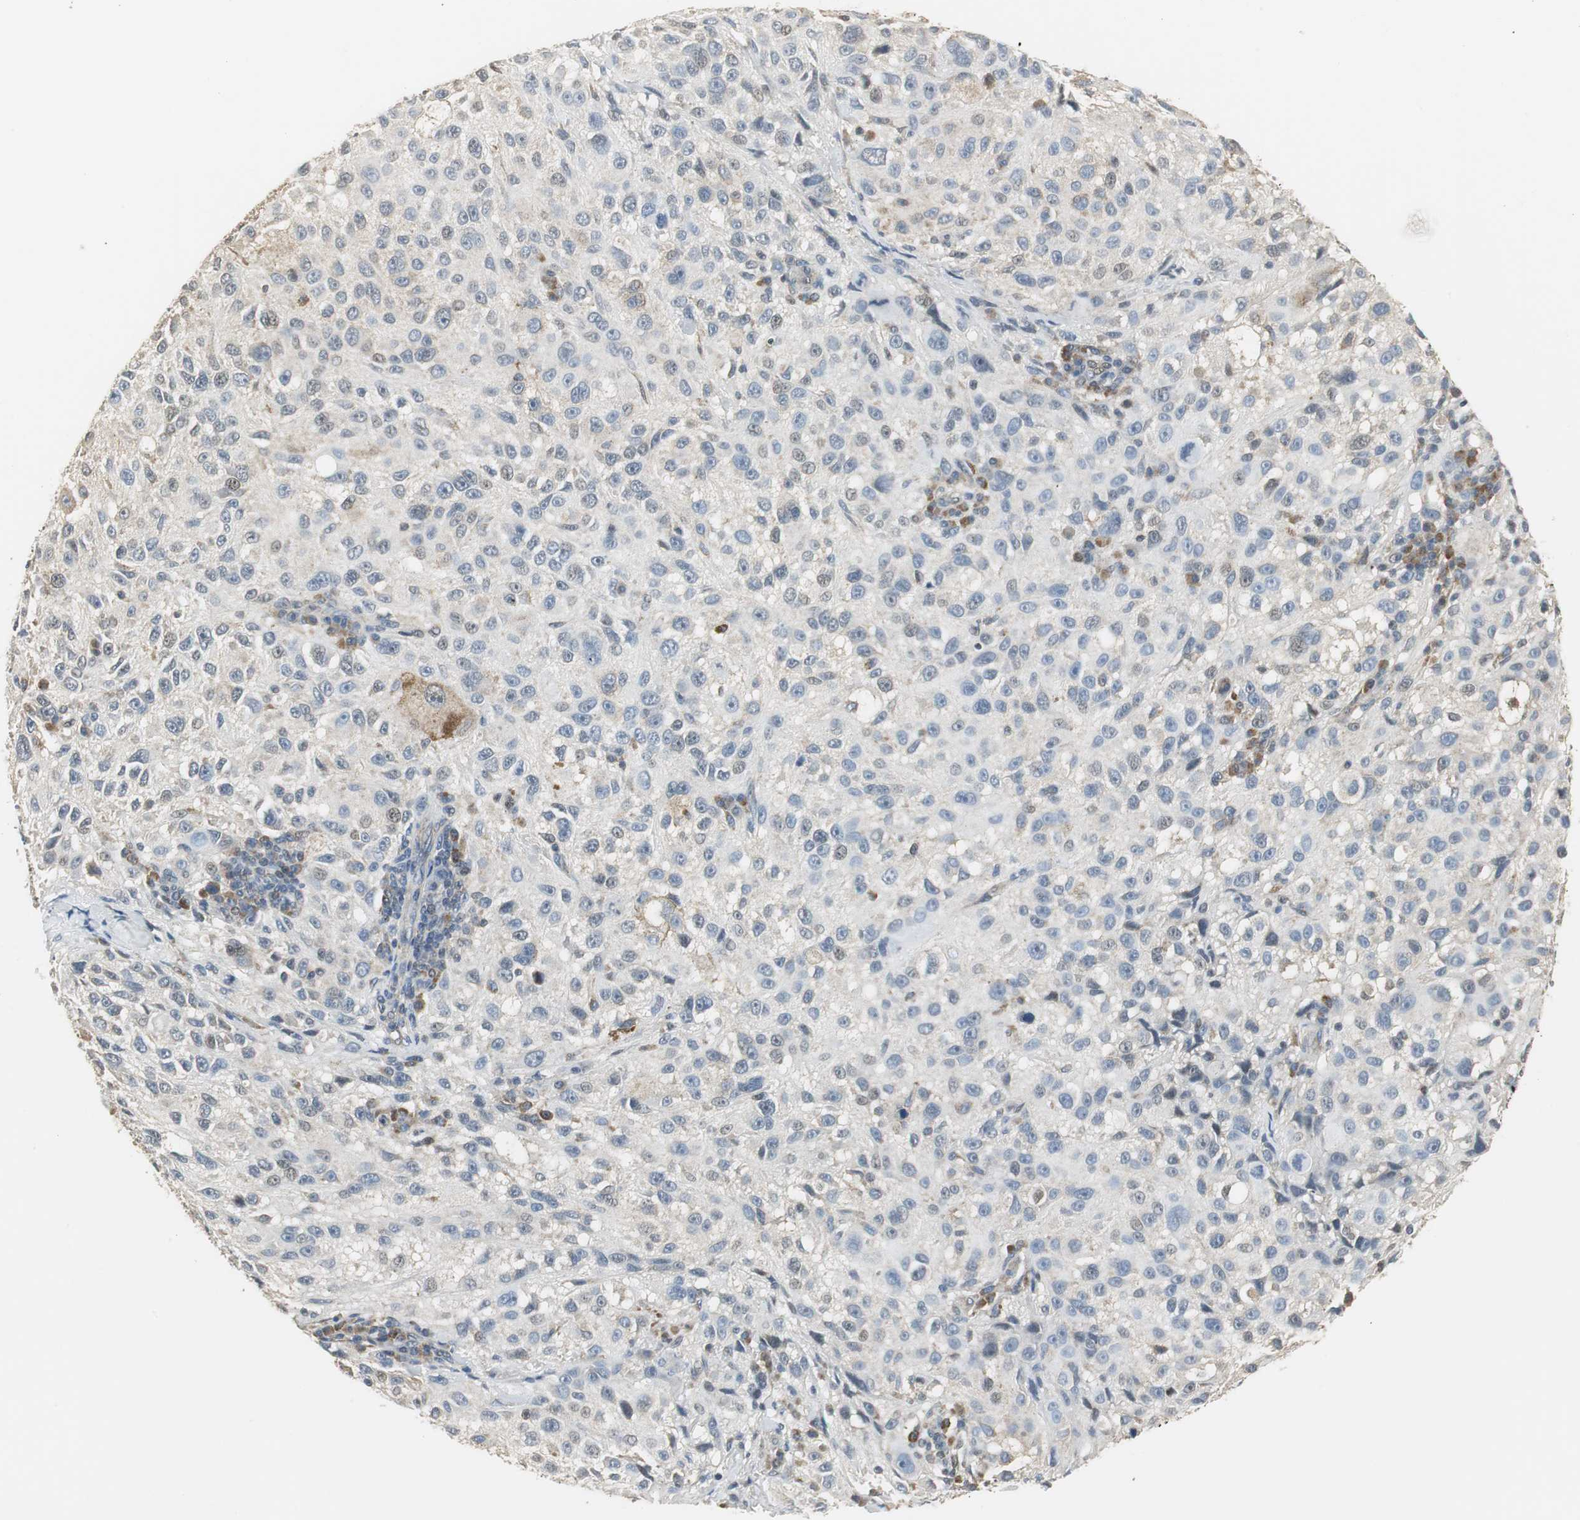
{"staining": {"intensity": "weak", "quantity": "<25%", "location": "cytoplasmic/membranous"}, "tissue": "melanoma", "cell_type": "Tumor cells", "image_type": "cancer", "snomed": [{"axis": "morphology", "description": "Necrosis, NOS"}, {"axis": "morphology", "description": "Malignant melanoma, NOS"}, {"axis": "topography", "description": "Skin"}], "caption": "Melanoma stained for a protein using IHC displays no positivity tumor cells.", "gene": "CCT5", "patient": {"sex": "female", "age": 87}}